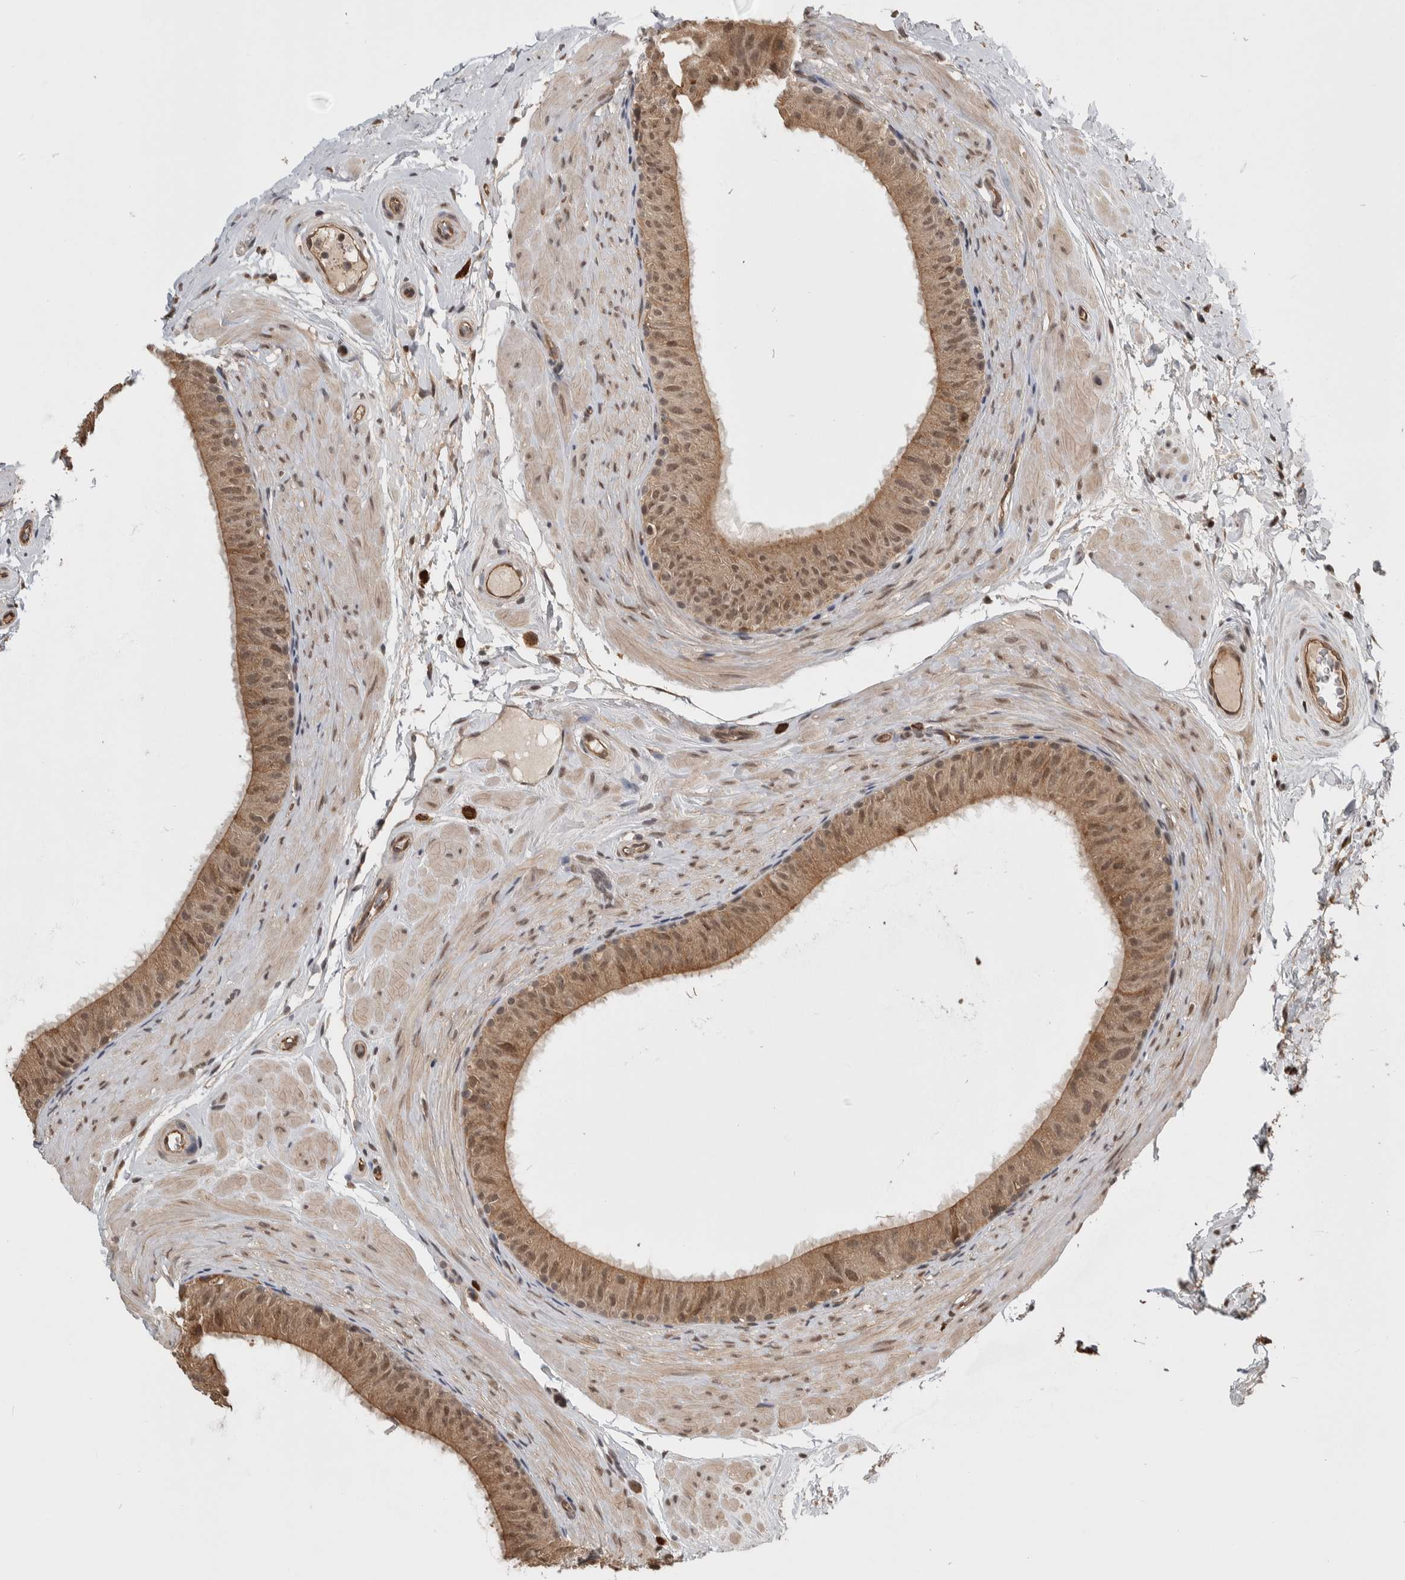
{"staining": {"intensity": "moderate", "quantity": ">75%", "location": "cytoplasmic/membranous,nuclear"}, "tissue": "epididymis", "cell_type": "Glandular cells", "image_type": "normal", "snomed": [{"axis": "morphology", "description": "Normal tissue, NOS"}, {"axis": "topography", "description": "Epididymis"}], "caption": "A medium amount of moderate cytoplasmic/membranous,nuclear positivity is seen in approximately >75% of glandular cells in unremarkable epididymis.", "gene": "ZNF592", "patient": {"sex": "male", "age": 34}}